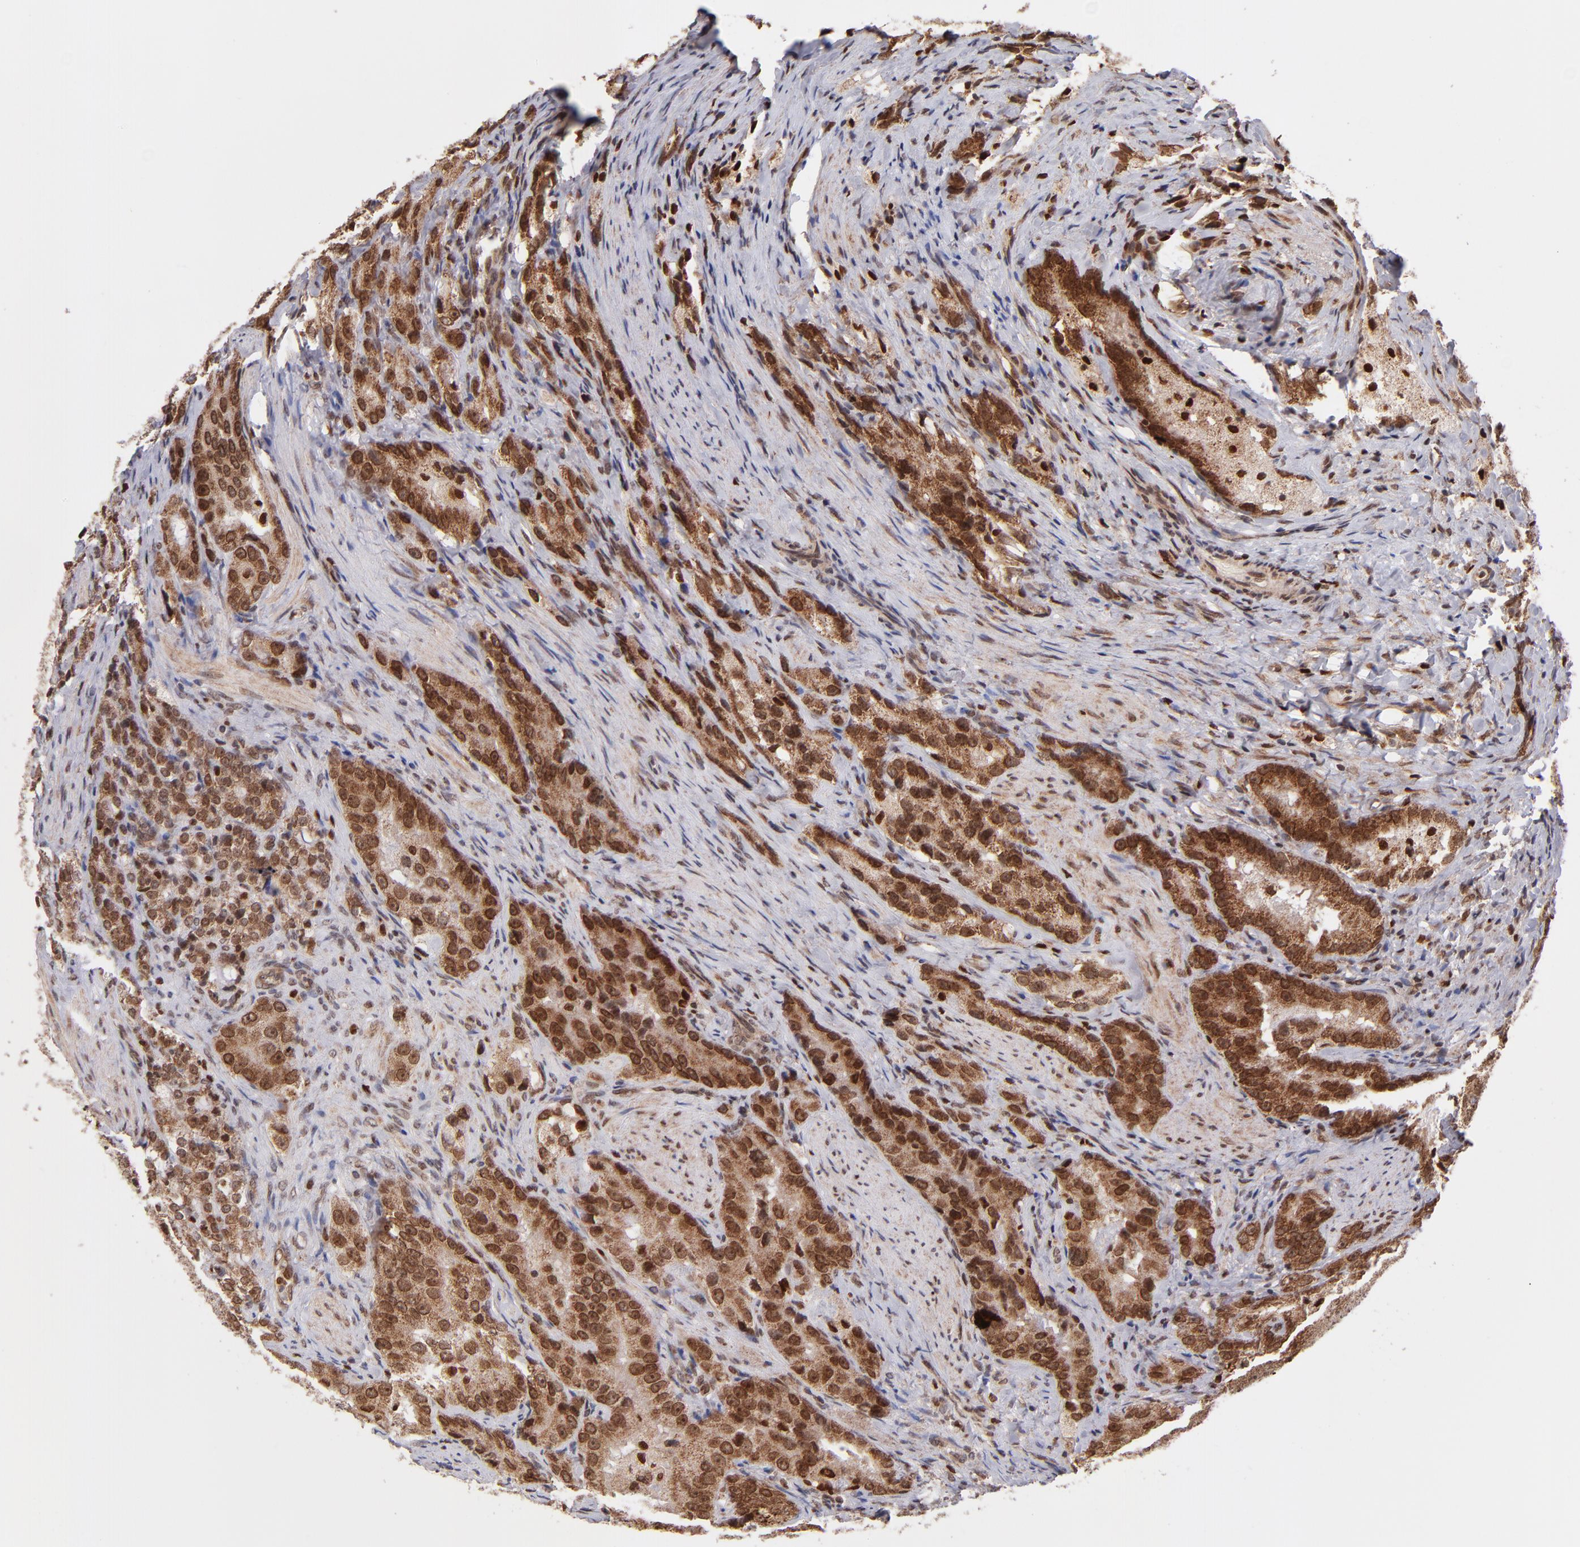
{"staining": {"intensity": "strong", "quantity": ">75%", "location": "cytoplasmic/membranous,nuclear"}, "tissue": "prostate cancer", "cell_type": "Tumor cells", "image_type": "cancer", "snomed": [{"axis": "morphology", "description": "Adenocarcinoma, High grade"}, {"axis": "topography", "description": "Prostate"}], "caption": "A micrograph showing strong cytoplasmic/membranous and nuclear staining in about >75% of tumor cells in prostate cancer (adenocarcinoma (high-grade)), as visualized by brown immunohistochemical staining.", "gene": "TOP1MT", "patient": {"sex": "male", "age": 63}}